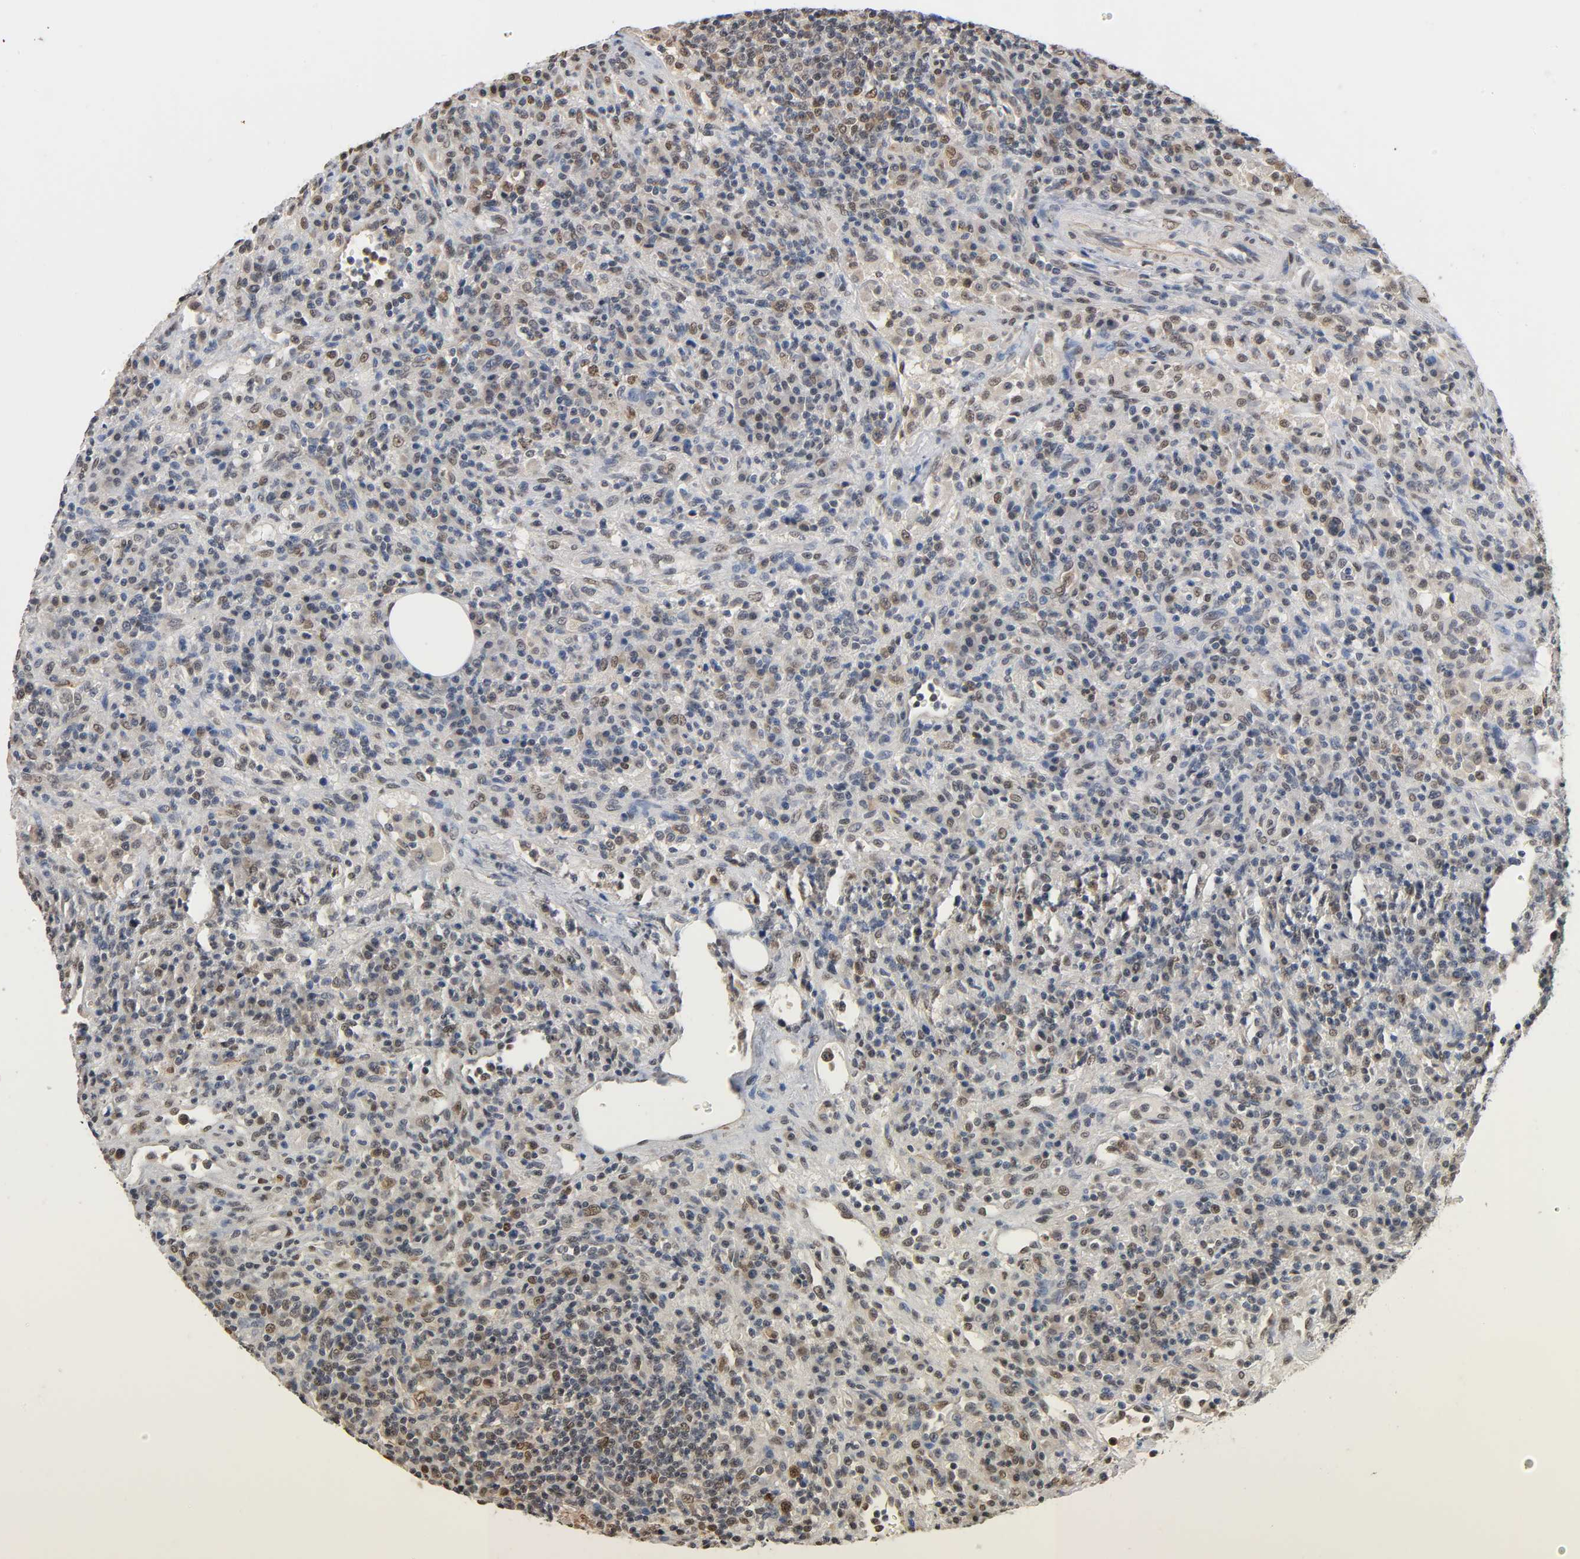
{"staining": {"intensity": "weak", "quantity": "25%-75%", "location": "nuclear"}, "tissue": "lymphoma", "cell_type": "Tumor cells", "image_type": "cancer", "snomed": [{"axis": "morphology", "description": "Hodgkin's disease, NOS"}, {"axis": "topography", "description": "Lymph node"}], "caption": "Approximately 25%-75% of tumor cells in human lymphoma display weak nuclear protein positivity as visualized by brown immunohistochemical staining.", "gene": "UBC", "patient": {"sex": "male", "age": 65}}